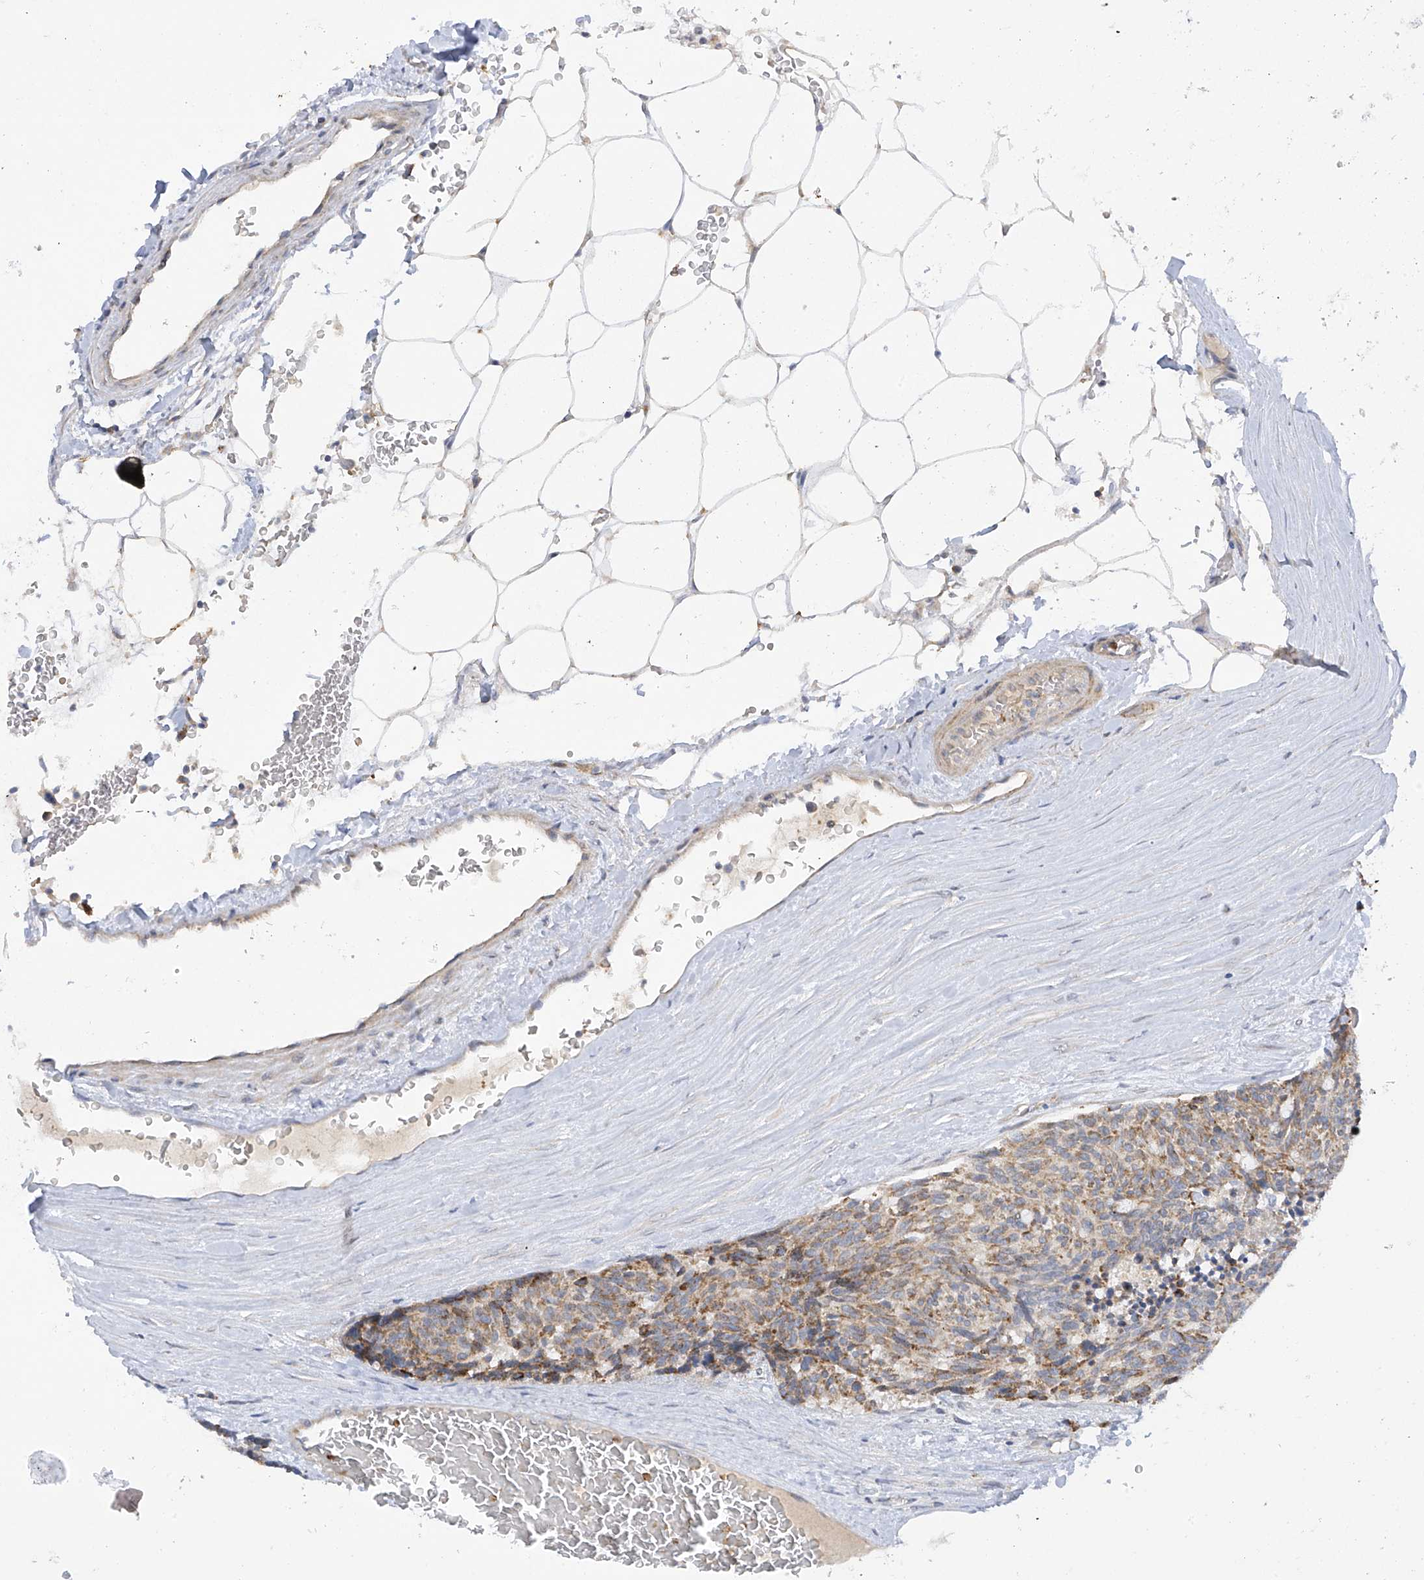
{"staining": {"intensity": "moderate", "quantity": "25%-75%", "location": "cytoplasmic/membranous"}, "tissue": "carcinoid", "cell_type": "Tumor cells", "image_type": "cancer", "snomed": [{"axis": "morphology", "description": "Carcinoid, malignant, NOS"}, {"axis": "topography", "description": "Pancreas"}], "caption": "Malignant carcinoid stained with a brown dye displays moderate cytoplasmic/membranous positive expression in about 25%-75% of tumor cells.", "gene": "METTL18", "patient": {"sex": "female", "age": 54}}